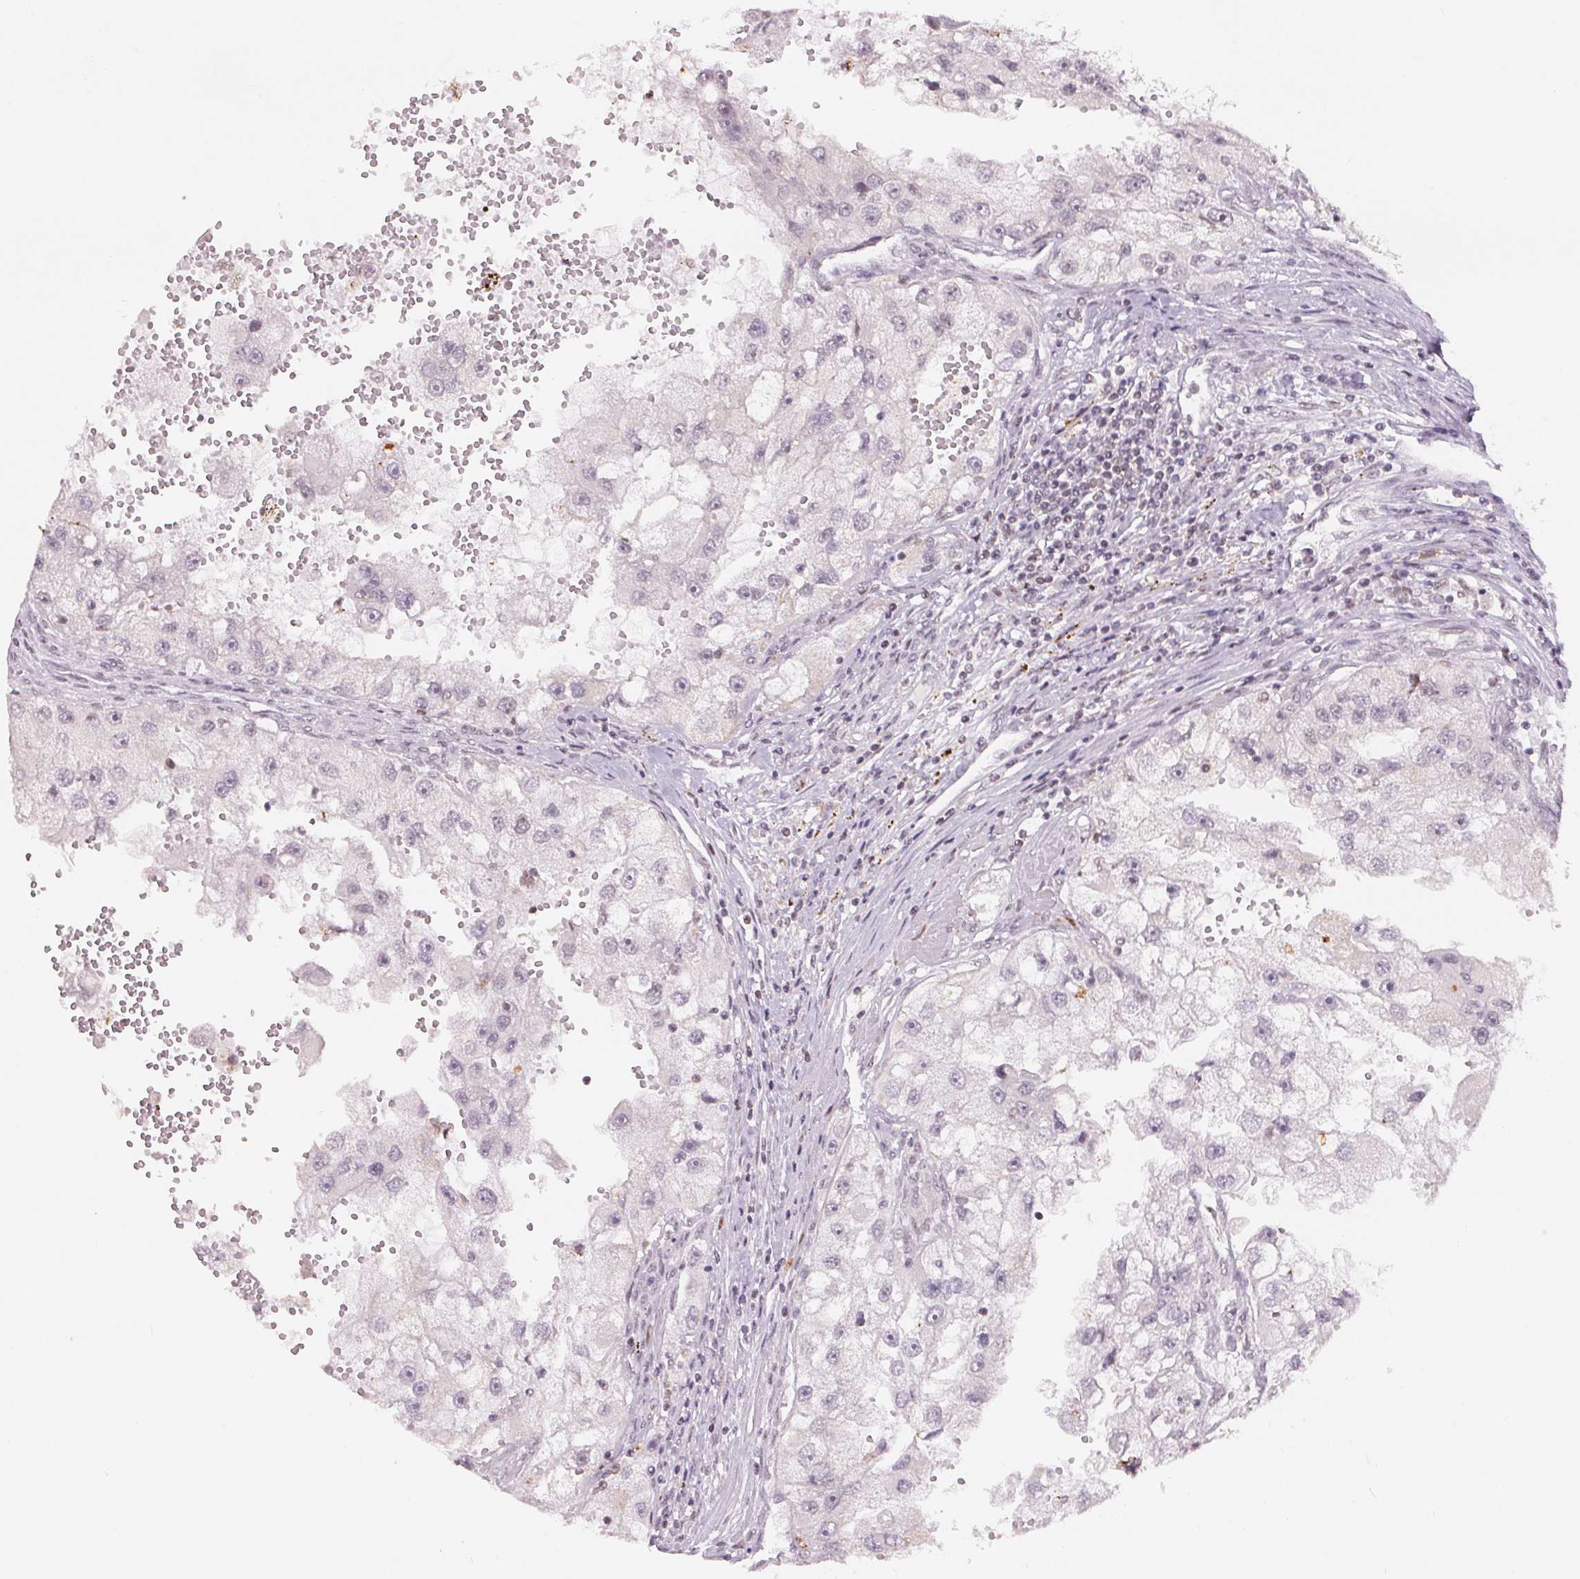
{"staining": {"intensity": "negative", "quantity": "none", "location": "none"}, "tissue": "renal cancer", "cell_type": "Tumor cells", "image_type": "cancer", "snomed": [{"axis": "morphology", "description": "Adenocarcinoma, NOS"}, {"axis": "topography", "description": "Kidney"}], "caption": "Tumor cells show no significant expression in renal adenocarcinoma.", "gene": "NFE2L1", "patient": {"sex": "male", "age": 63}}